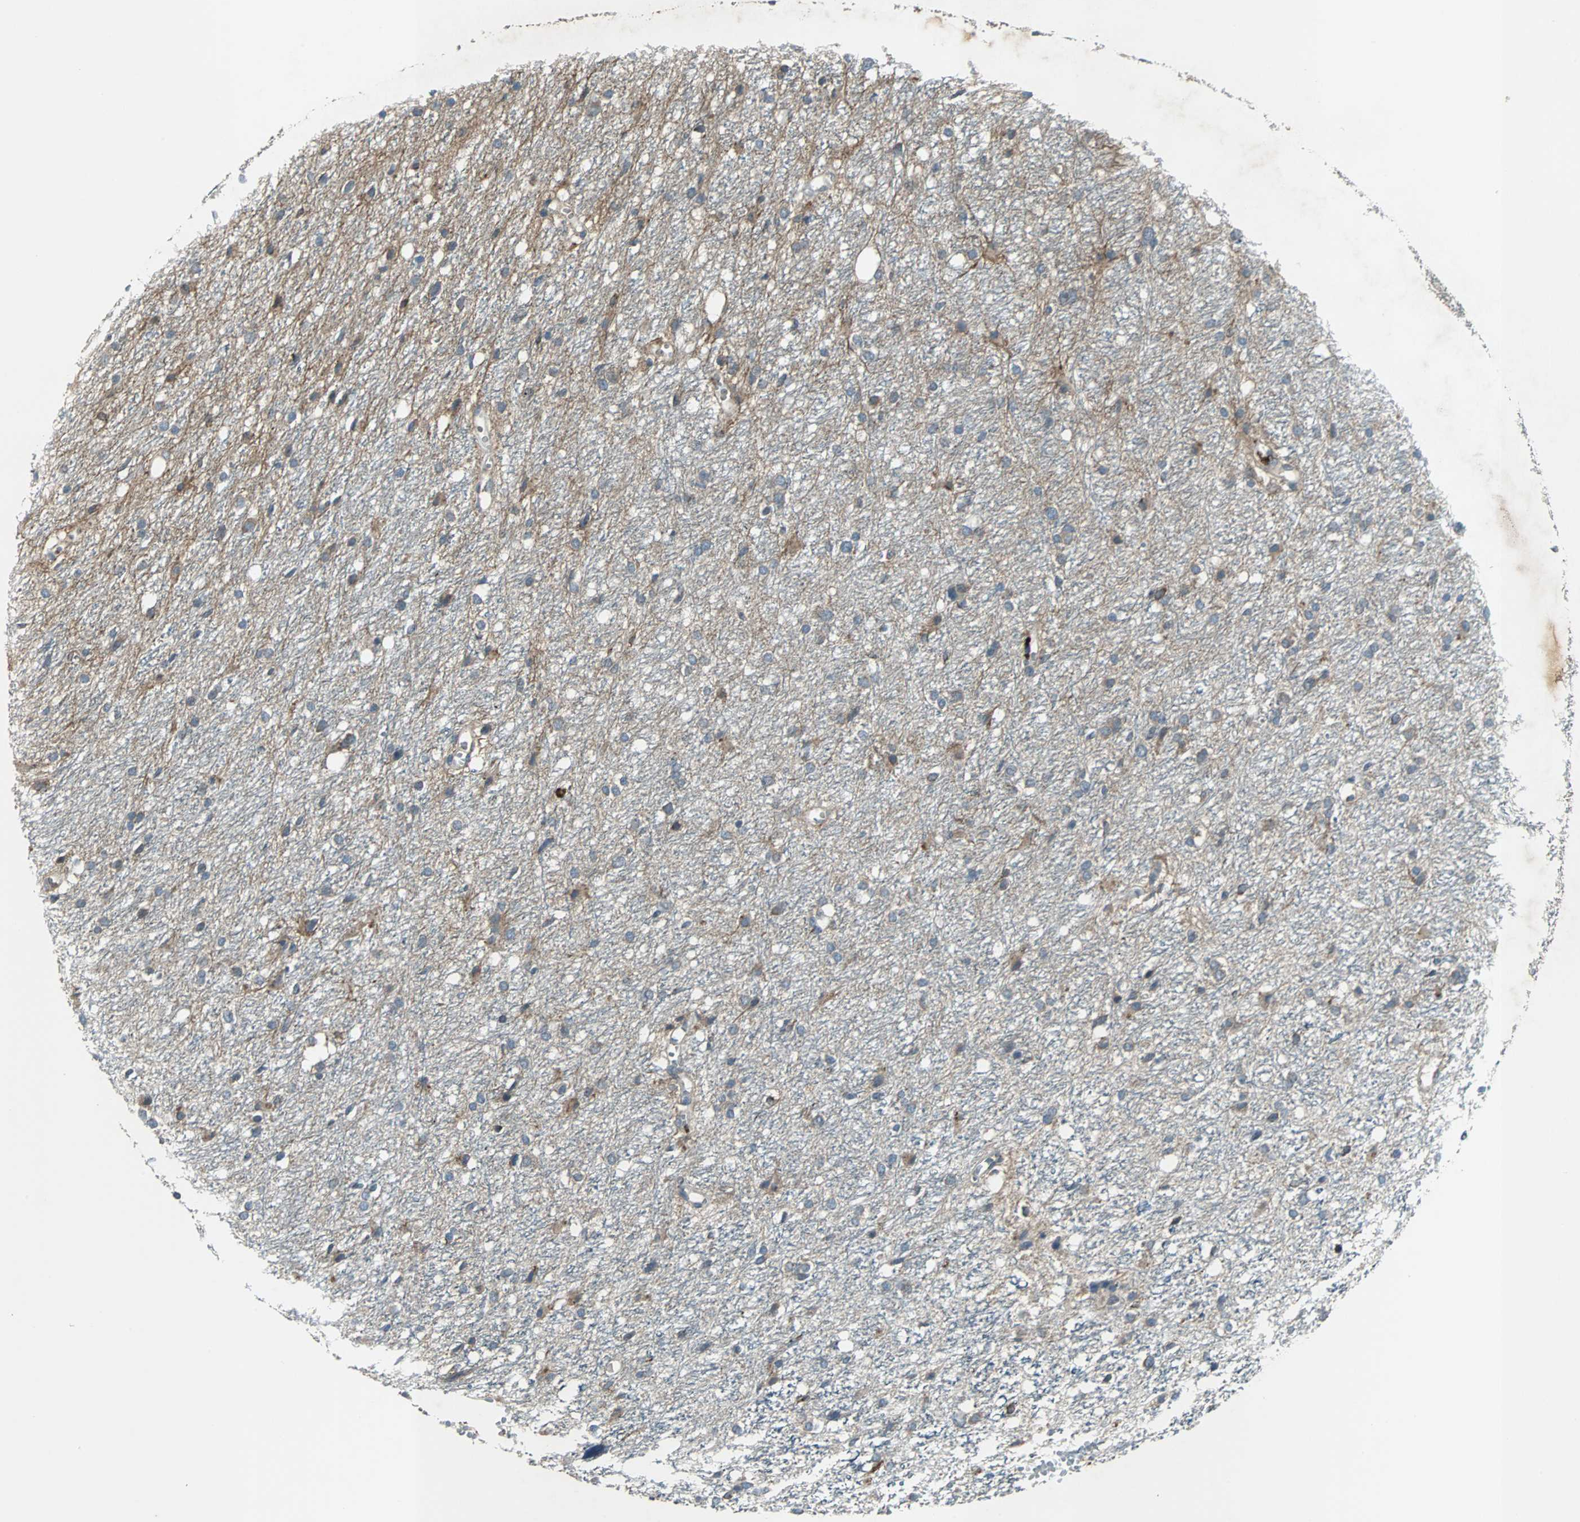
{"staining": {"intensity": "weak", "quantity": "<25%", "location": "cytoplasmic/membranous"}, "tissue": "glioma", "cell_type": "Tumor cells", "image_type": "cancer", "snomed": [{"axis": "morphology", "description": "Glioma, malignant, High grade"}, {"axis": "topography", "description": "Brain"}], "caption": "Protein analysis of glioma shows no significant expression in tumor cells.", "gene": "SOS1", "patient": {"sex": "female", "age": 59}}